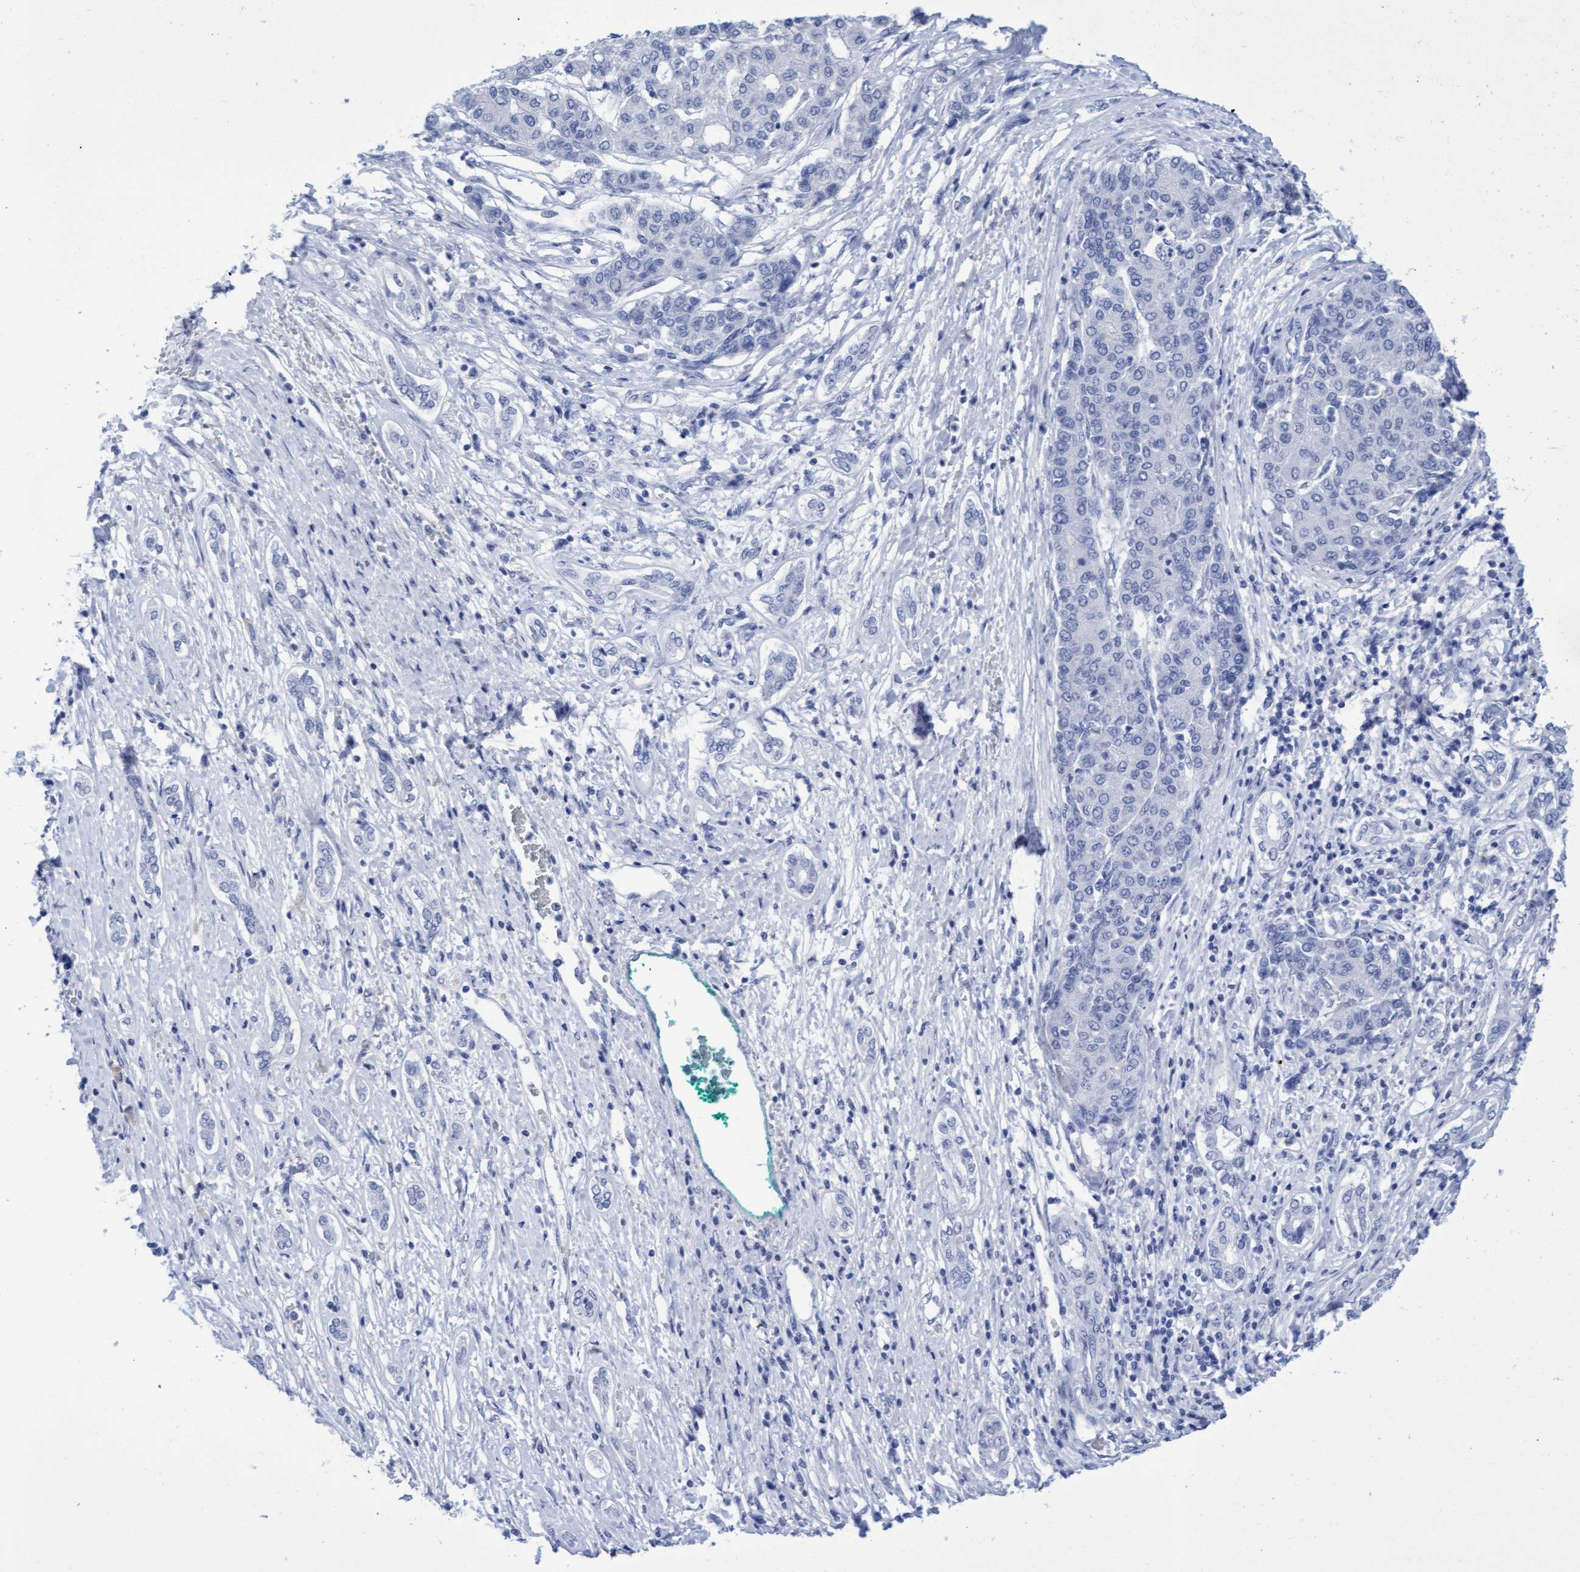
{"staining": {"intensity": "negative", "quantity": "none", "location": "none"}, "tissue": "liver cancer", "cell_type": "Tumor cells", "image_type": "cancer", "snomed": [{"axis": "morphology", "description": "Carcinoma, Hepatocellular, NOS"}, {"axis": "topography", "description": "Liver"}], "caption": "Tumor cells are negative for brown protein staining in liver cancer.", "gene": "INSL6", "patient": {"sex": "male", "age": 65}}